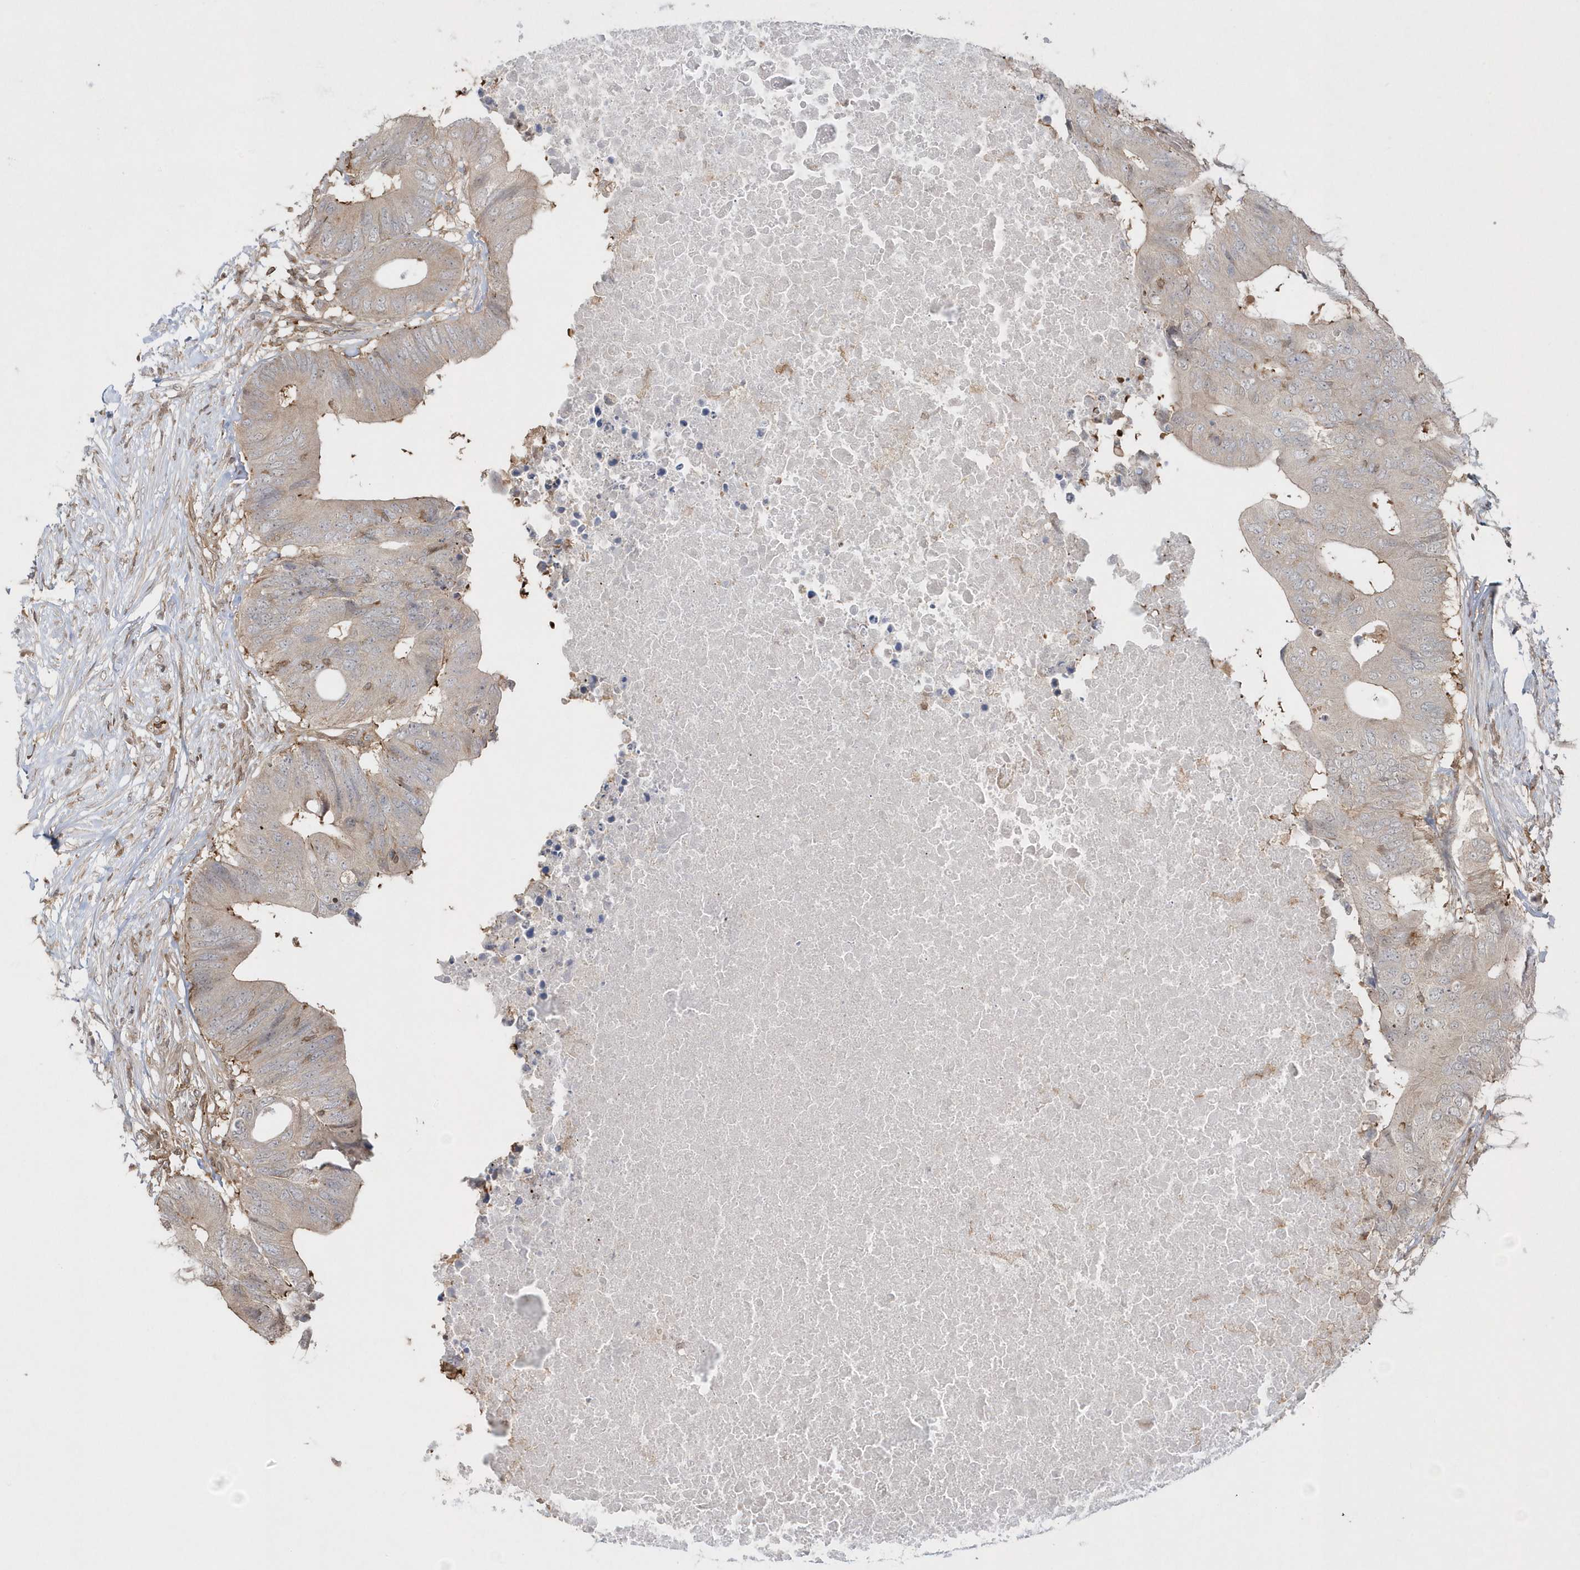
{"staining": {"intensity": "weak", "quantity": "<25%", "location": "cytoplasmic/membranous"}, "tissue": "colorectal cancer", "cell_type": "Tumor cells", "image_type": "cancer", "snomed": [{"axis": "morphology", "description": "Adenocarcinoma, NOS"}, {"axis": "topography", "description": "Colon"}], "caption": "The photomicrograph reveals no staining of tumor cells in colorectal cancer.", "gene": "BSN", "patient": {"sex": "male", "age": 71}}